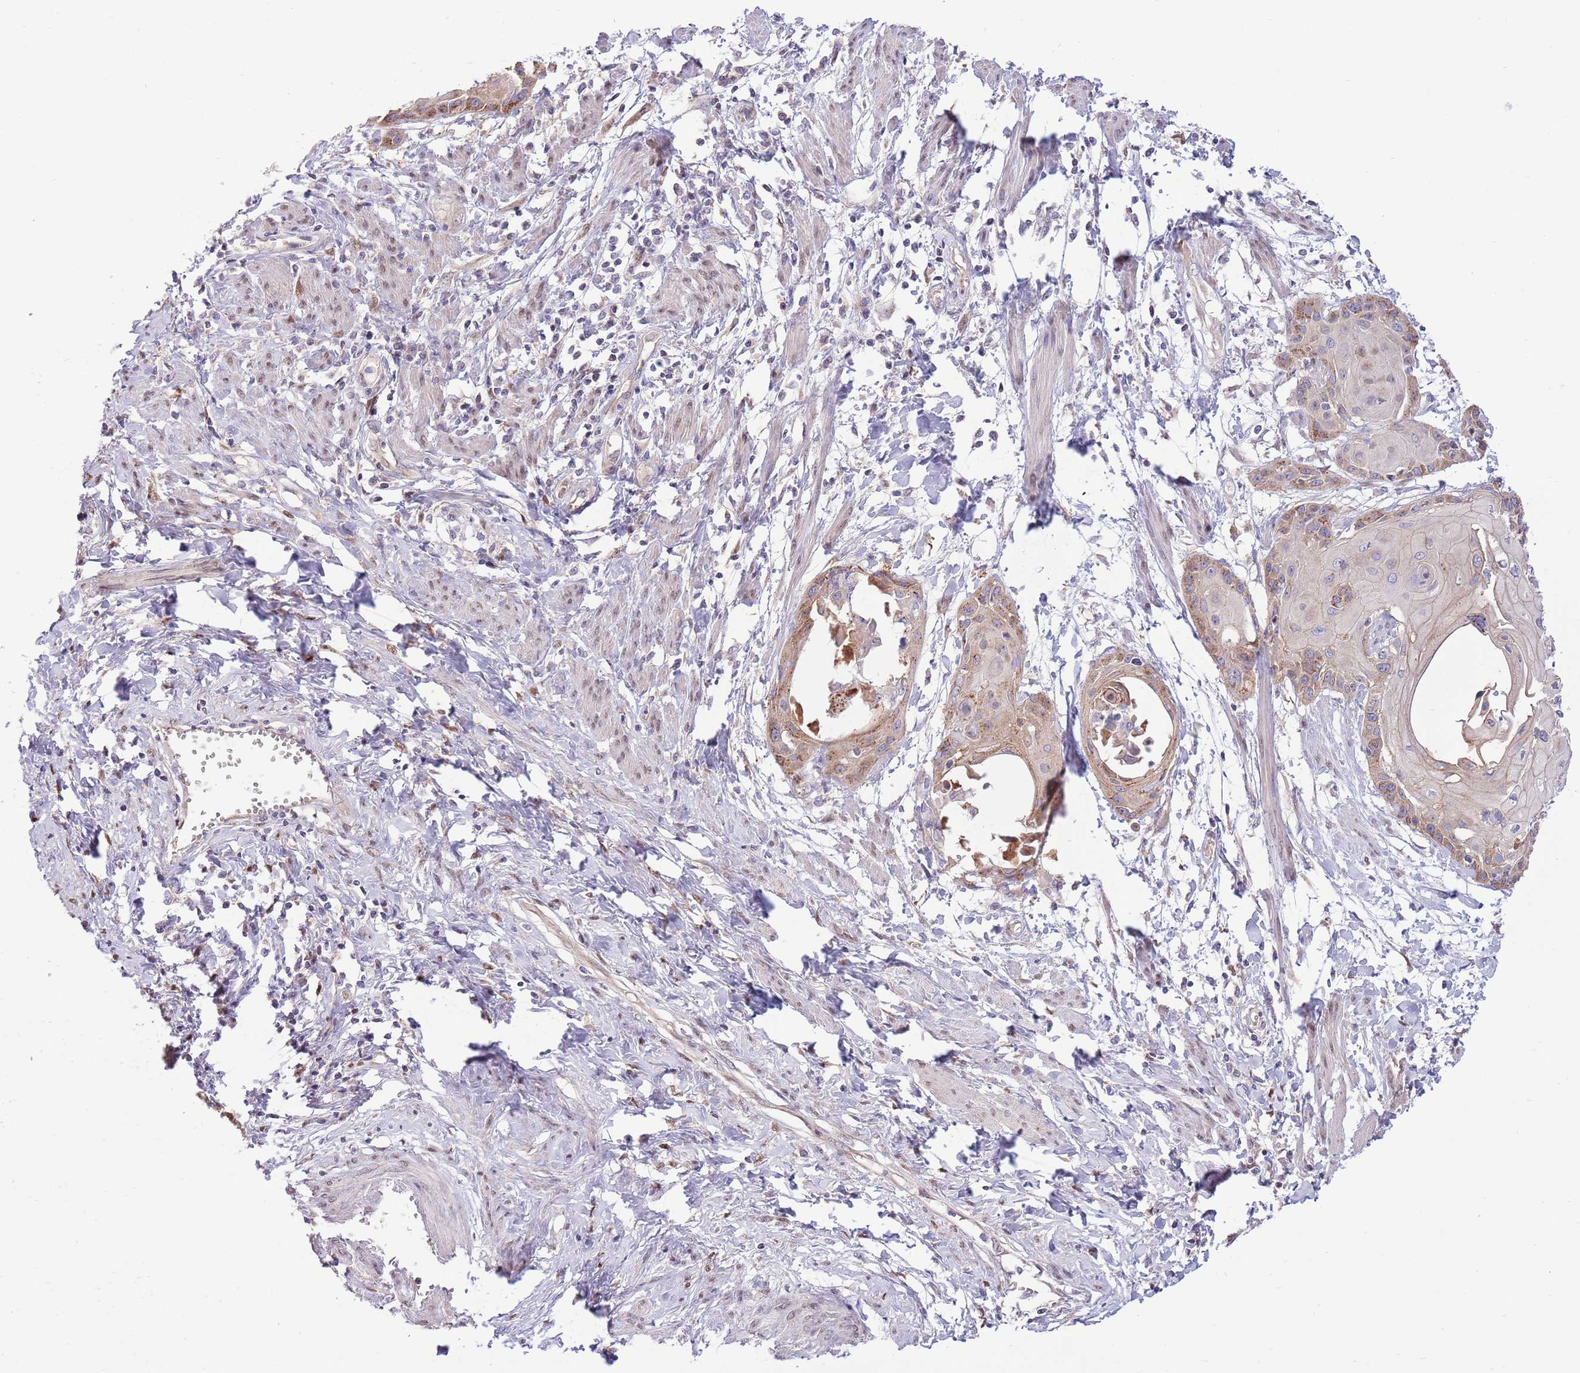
{"staining": {"intensity": "weak", "quantity": "25%-75%", "location": "cytoplasmic/membranous"}, "tissue": "cervical cancer", "cell_type": "Tumor cells", "image_type": "cancer", "snomed": [{"axis": "morphology", "description": "Squamous cell carcinoma, NOS"}, {"axis": "topography", "description": "Cervix"}], "caption": "Weak cytoplasmic/membranous protein expression is identified in about 25%-75% of tumor cells in cervical cancer.", "gene": "ARL2BP", "patient": {"sex": "female", "age": 57}}